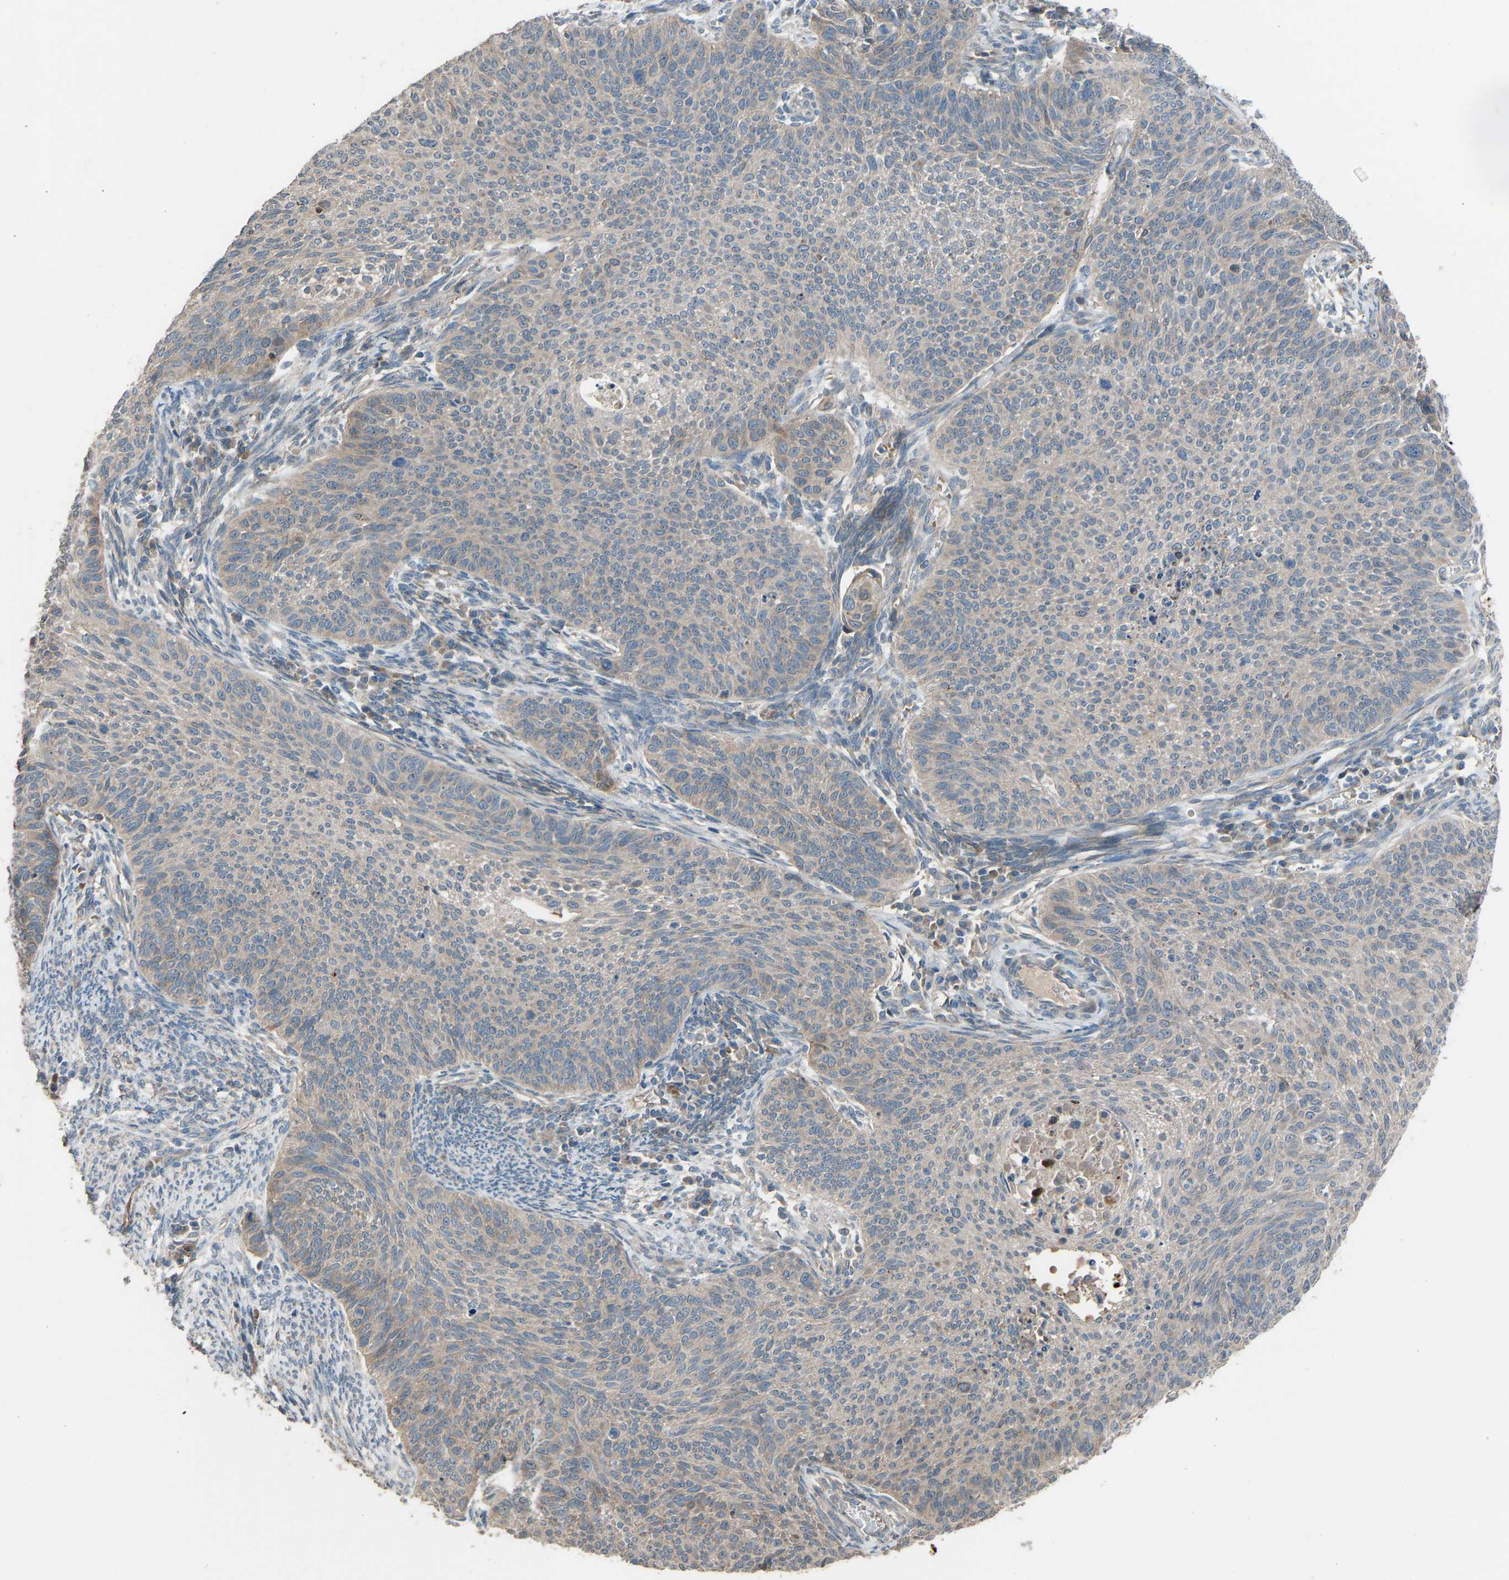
{"staining": {"intensity": "weak", "quantity": "25%-75%", "location": "cytoplasmic/membranous"}, "tissue": "cervical cancer", "cell_type": "Tumor cells", "image_type": "cancer", "snomed": [{"axis": "morphology", "description": "Squamous cell carcinoma, NOS"}, {"axis": "topography", "description": "Cervix"}], "caption": "A micrograph of cervical squamous cell carcinoma stained for a protein reveals weak cytoplasmic/membranous brown staining in tumor cells. Nuclei are stained in blue.", "gene": "TGFBR3", "patient": {"sex": "female", "age": 70}}